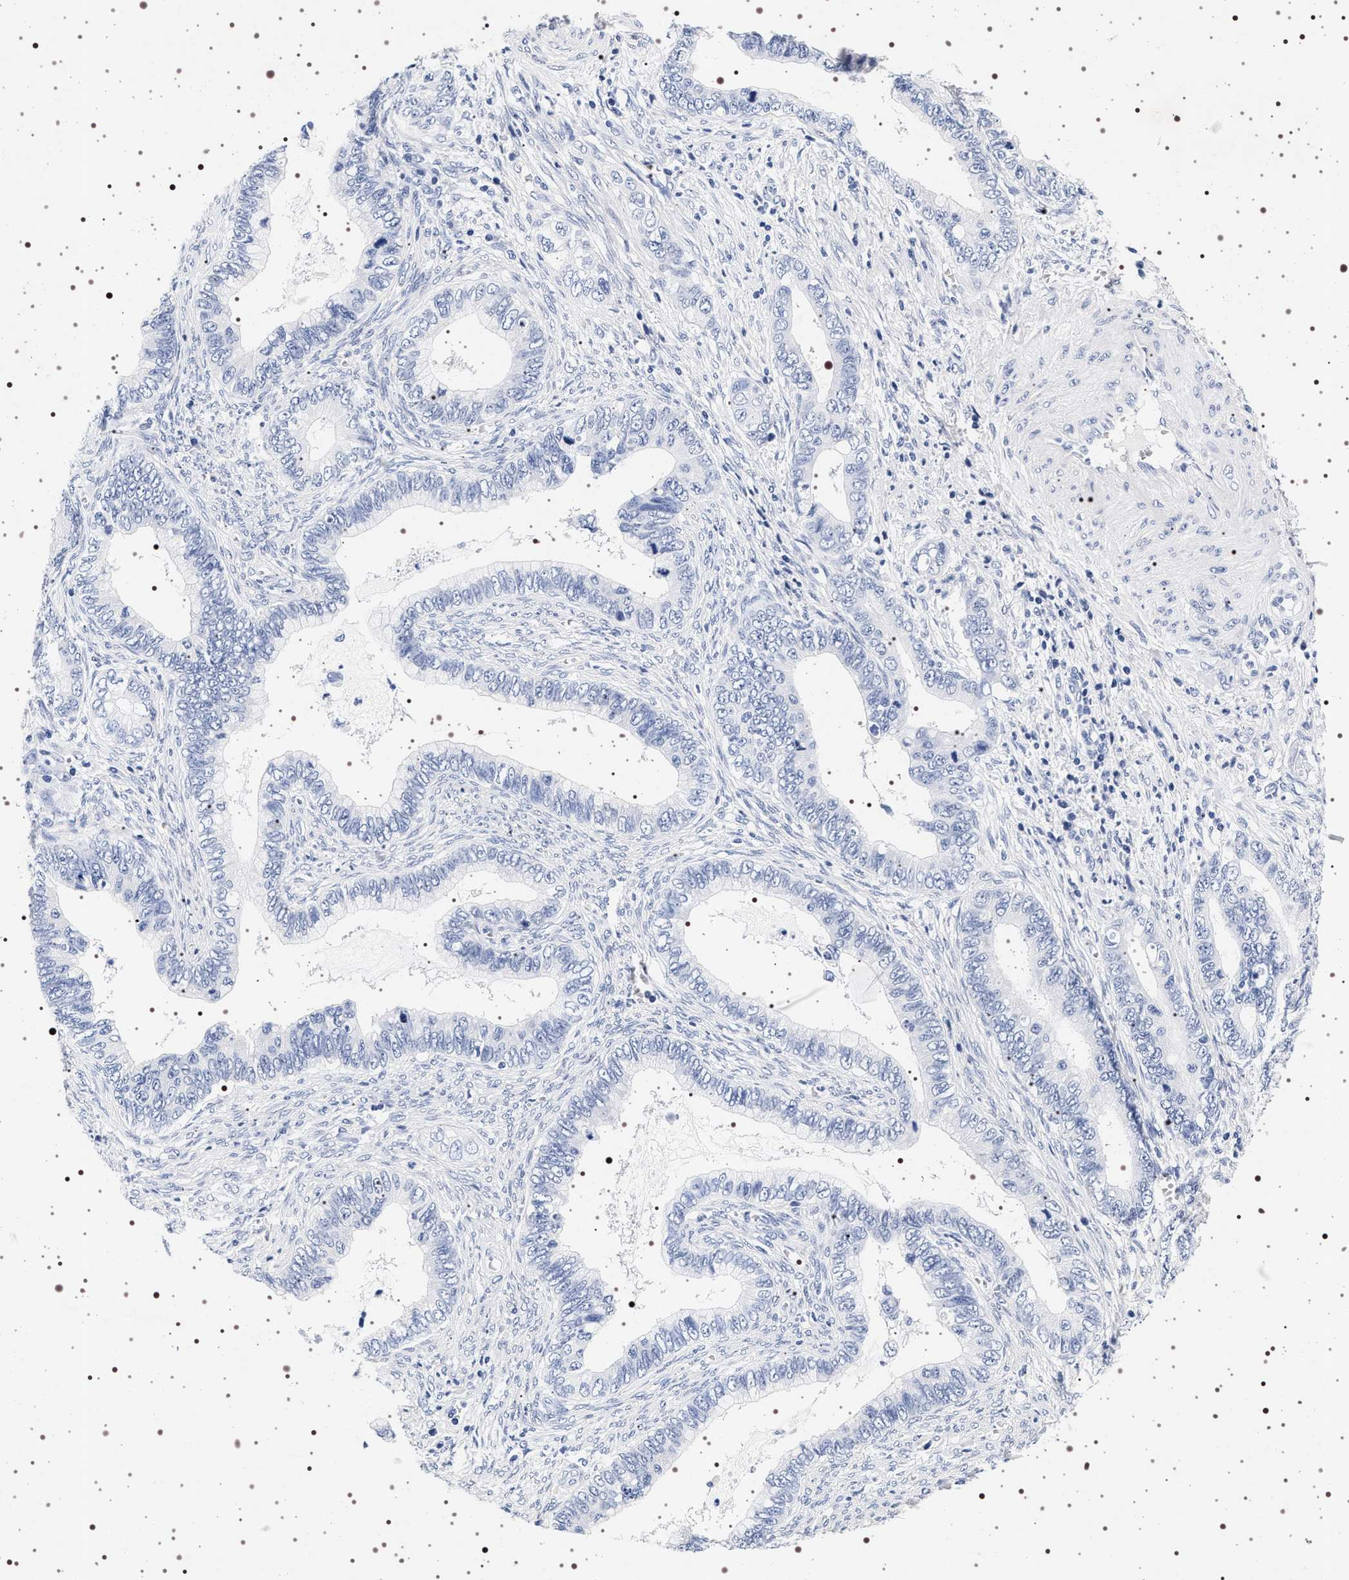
{"staining": {"intensity": "negative", "quantity": "none", "location": "none"}, "tissue": "cervical cancer", "cell_type": "Tumor cells", "image_type": "cancer", "snomed": [{"axis": "morphology", "description": "Adenocarcinoma, NOS"}, {"axis": "topography", "description": "Cervix"}], "caption": "This is an immunohistochemistry micrograph of human adenocarcinoma (cervical). There is no staining in tumor cells.", "gene": "SYN1", "patient": {"sex": "female", "age": 44}}